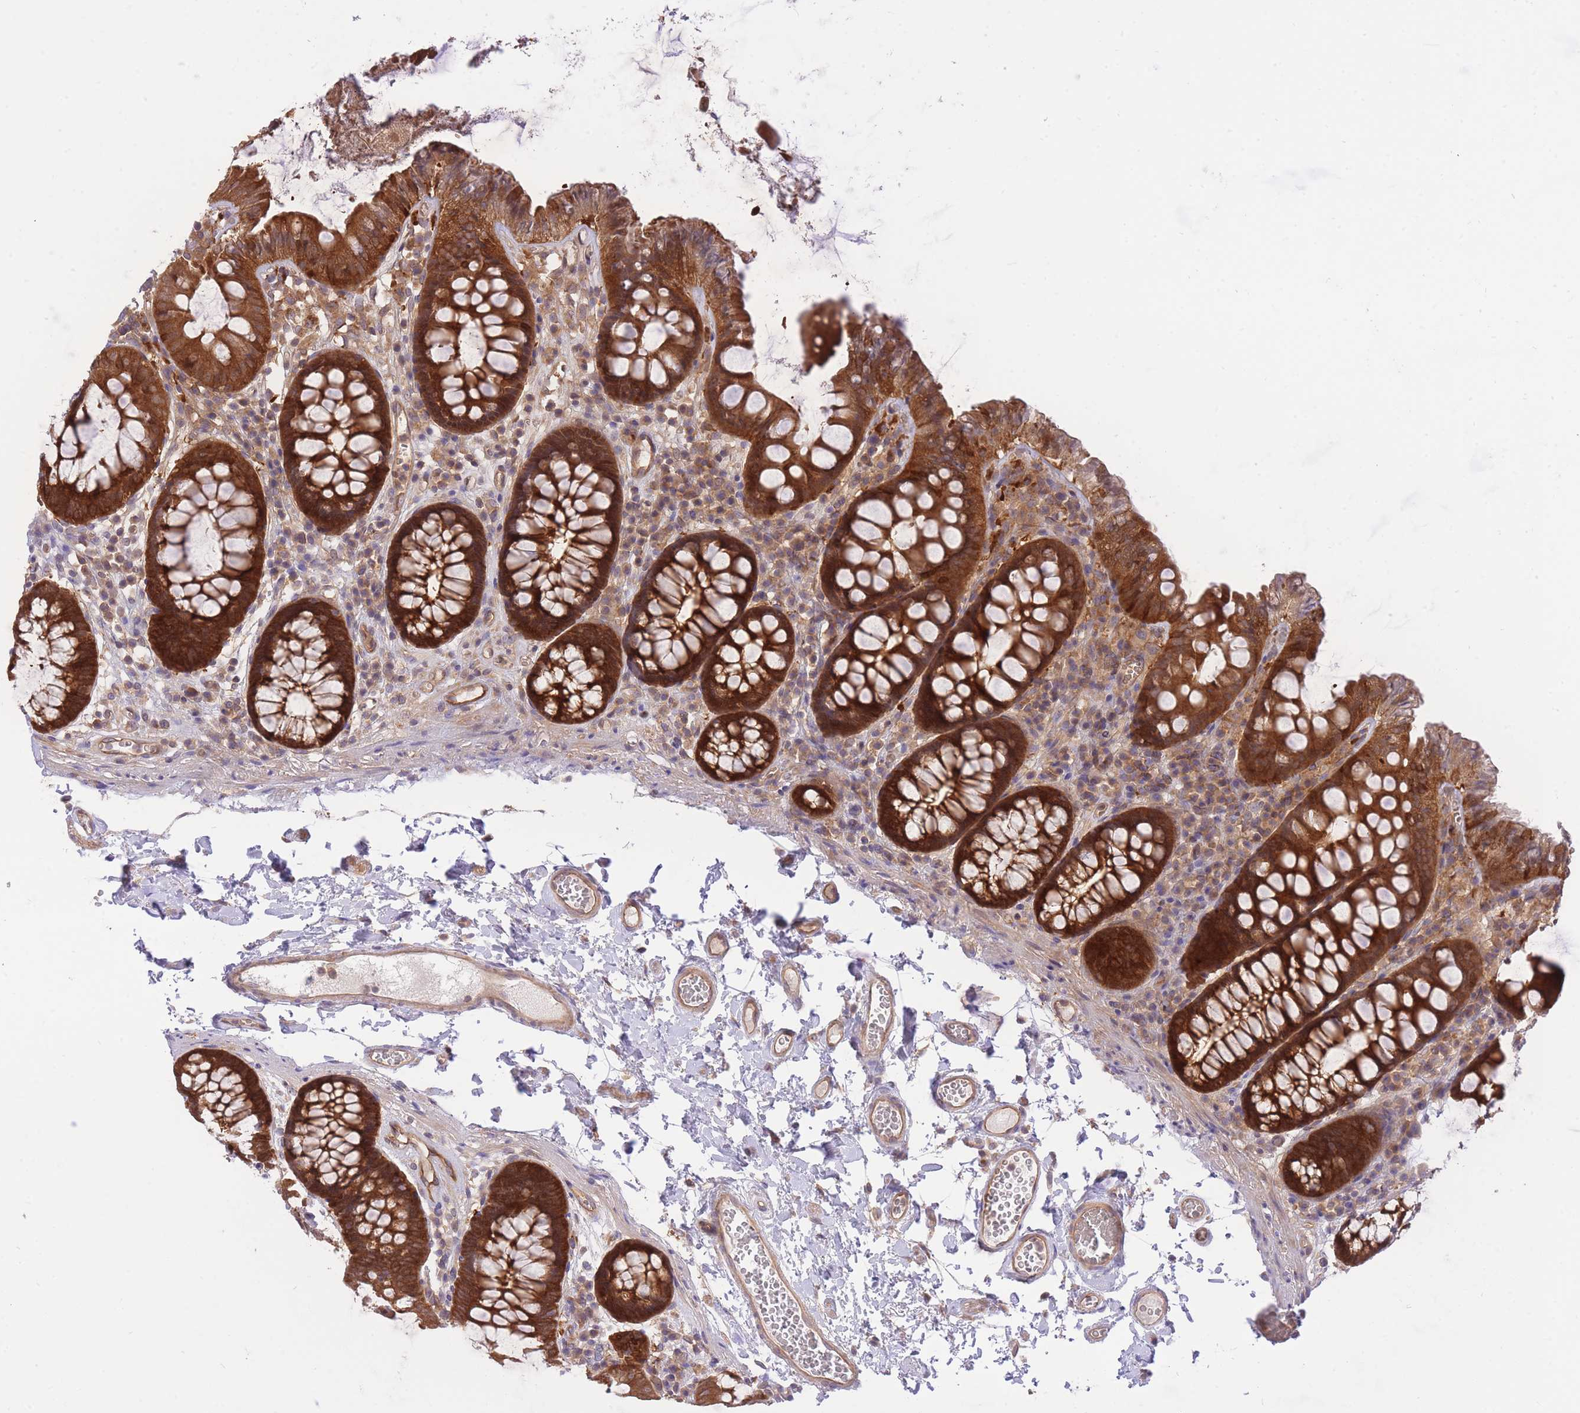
{"staining": {"intensity": "moderate", "quantity": ">75%", "location": "cytoplasmic/membranous"}, "tissue": "colon", "cell_type": "Endothelial cells", "image_type": "normal", "snomed": [{"axis": "morphology", "description": "Normal tissue, NOS"}, {"axis": "topography", "description": "Colon"}], "caption": "DAB (3,3'-diaminobenzidine) immunohistochemical staining of unremarkable colon displays moderate cytoplasmic/membranous protein expression in approximately >75% of endothelial cells. The staining is performed using DAB (3,3'-diaminobenzidine) brown chromogen to label protein expression. The nuclei are counter-stained blue using hematoxylin.", "gene": "PREP", "patient": {"sex": "male", "age": 84}}